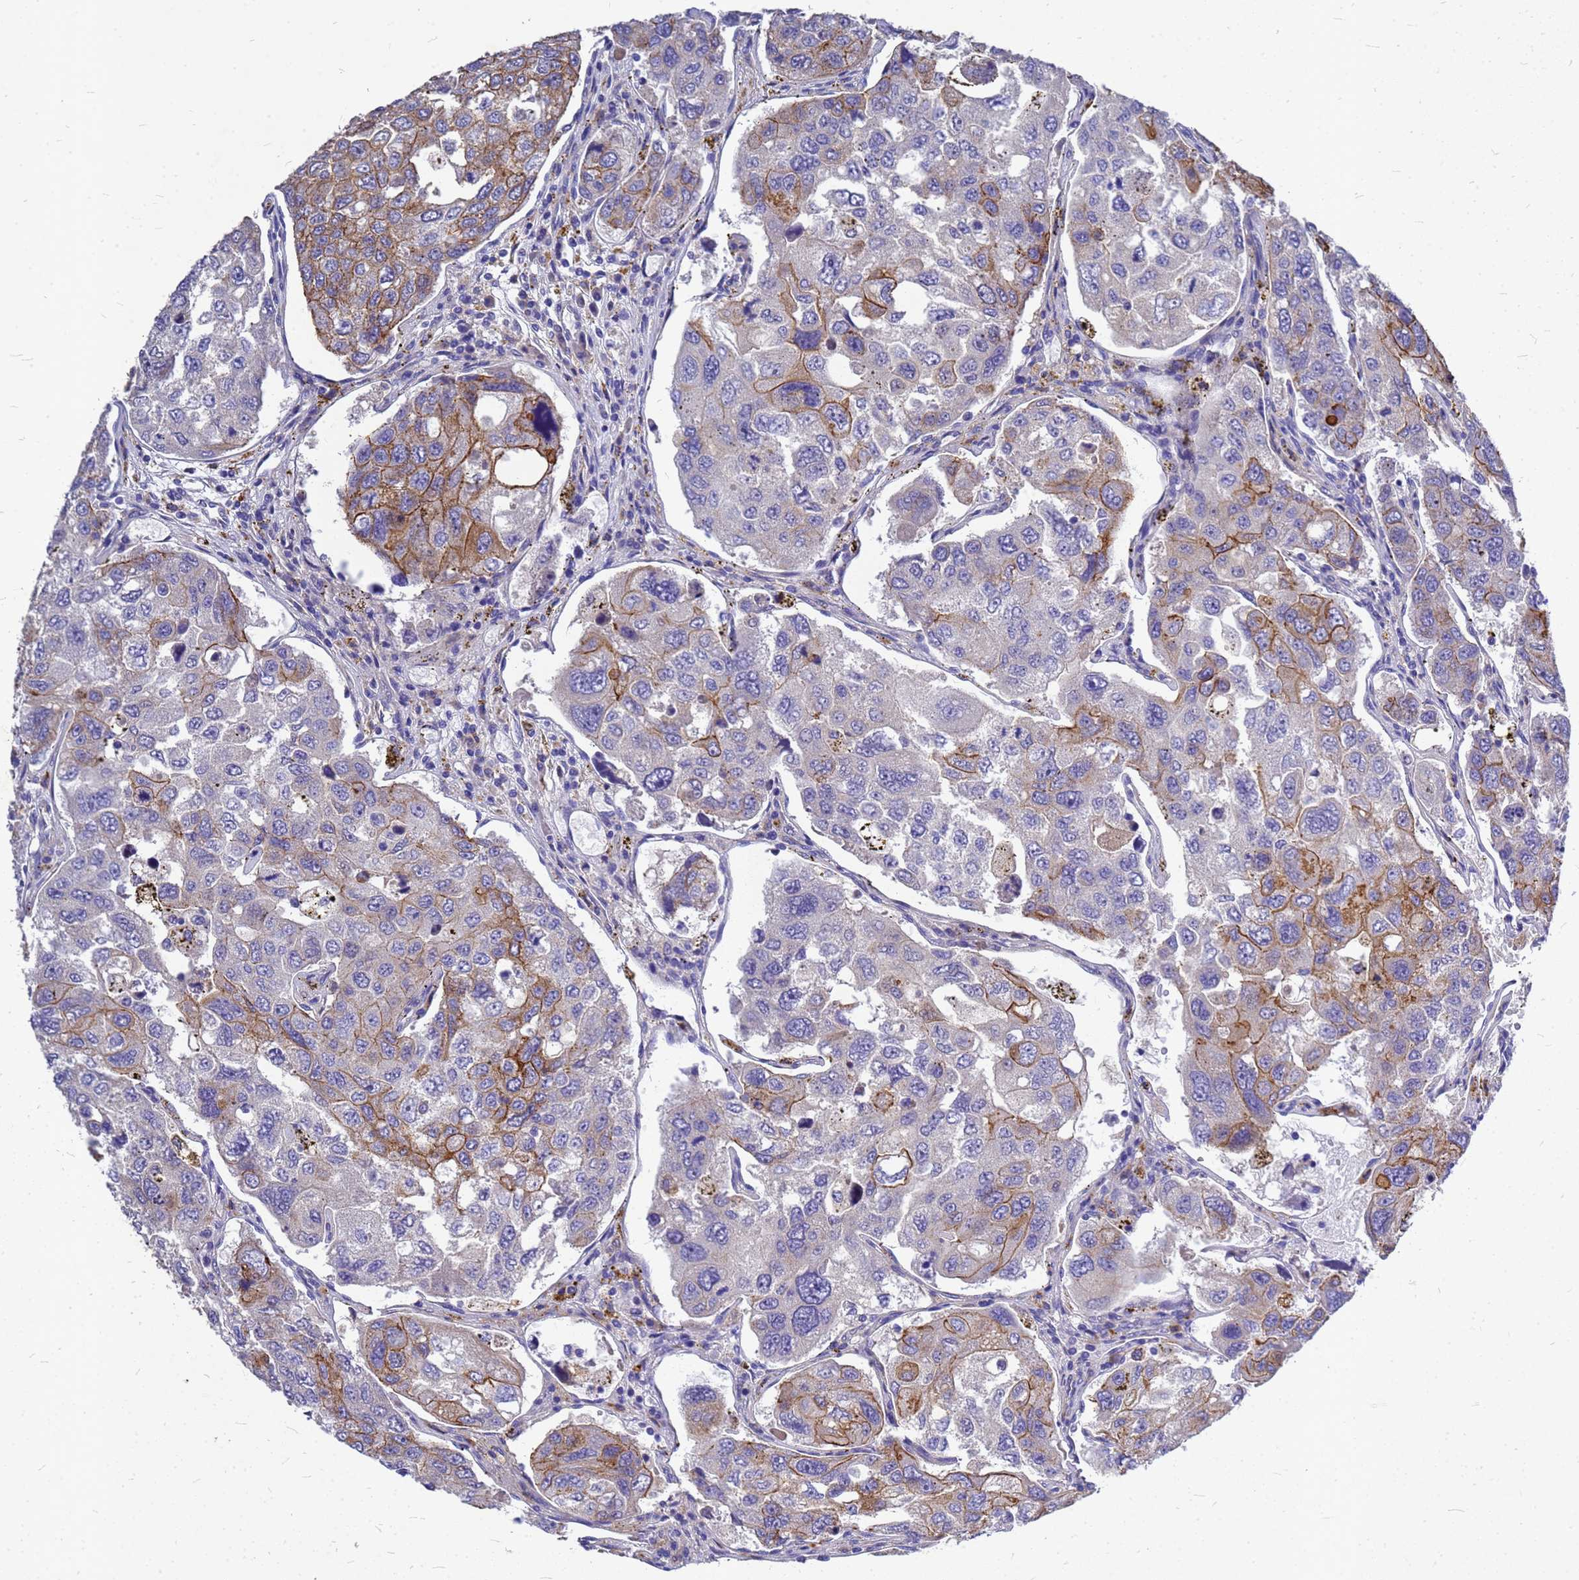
{"staining": {"intensity": "moderate", "quantity": "25%-75%", "location": "cytoplasmic/membranous"}, "tissue": "urothelial cancer", "cell_type": "Tumor cells", "image_type": "cancer", "snomed": [{"axis": "morphology", "description": "Urothelial carcinoma, High grade"}, {"axis": "topography", "description": "Lymph node"}, {"axis": "topography", "description": "Urinary bladder"}], "caption": "About 25%-75% of tumor cells in human urothelial cancer display moderate cytoplasmic/membranous protein staining as visualized by brown immunohistochemical staining.", "gene": "FBXW5", "patient": {"sex": "male", "age": 51}}